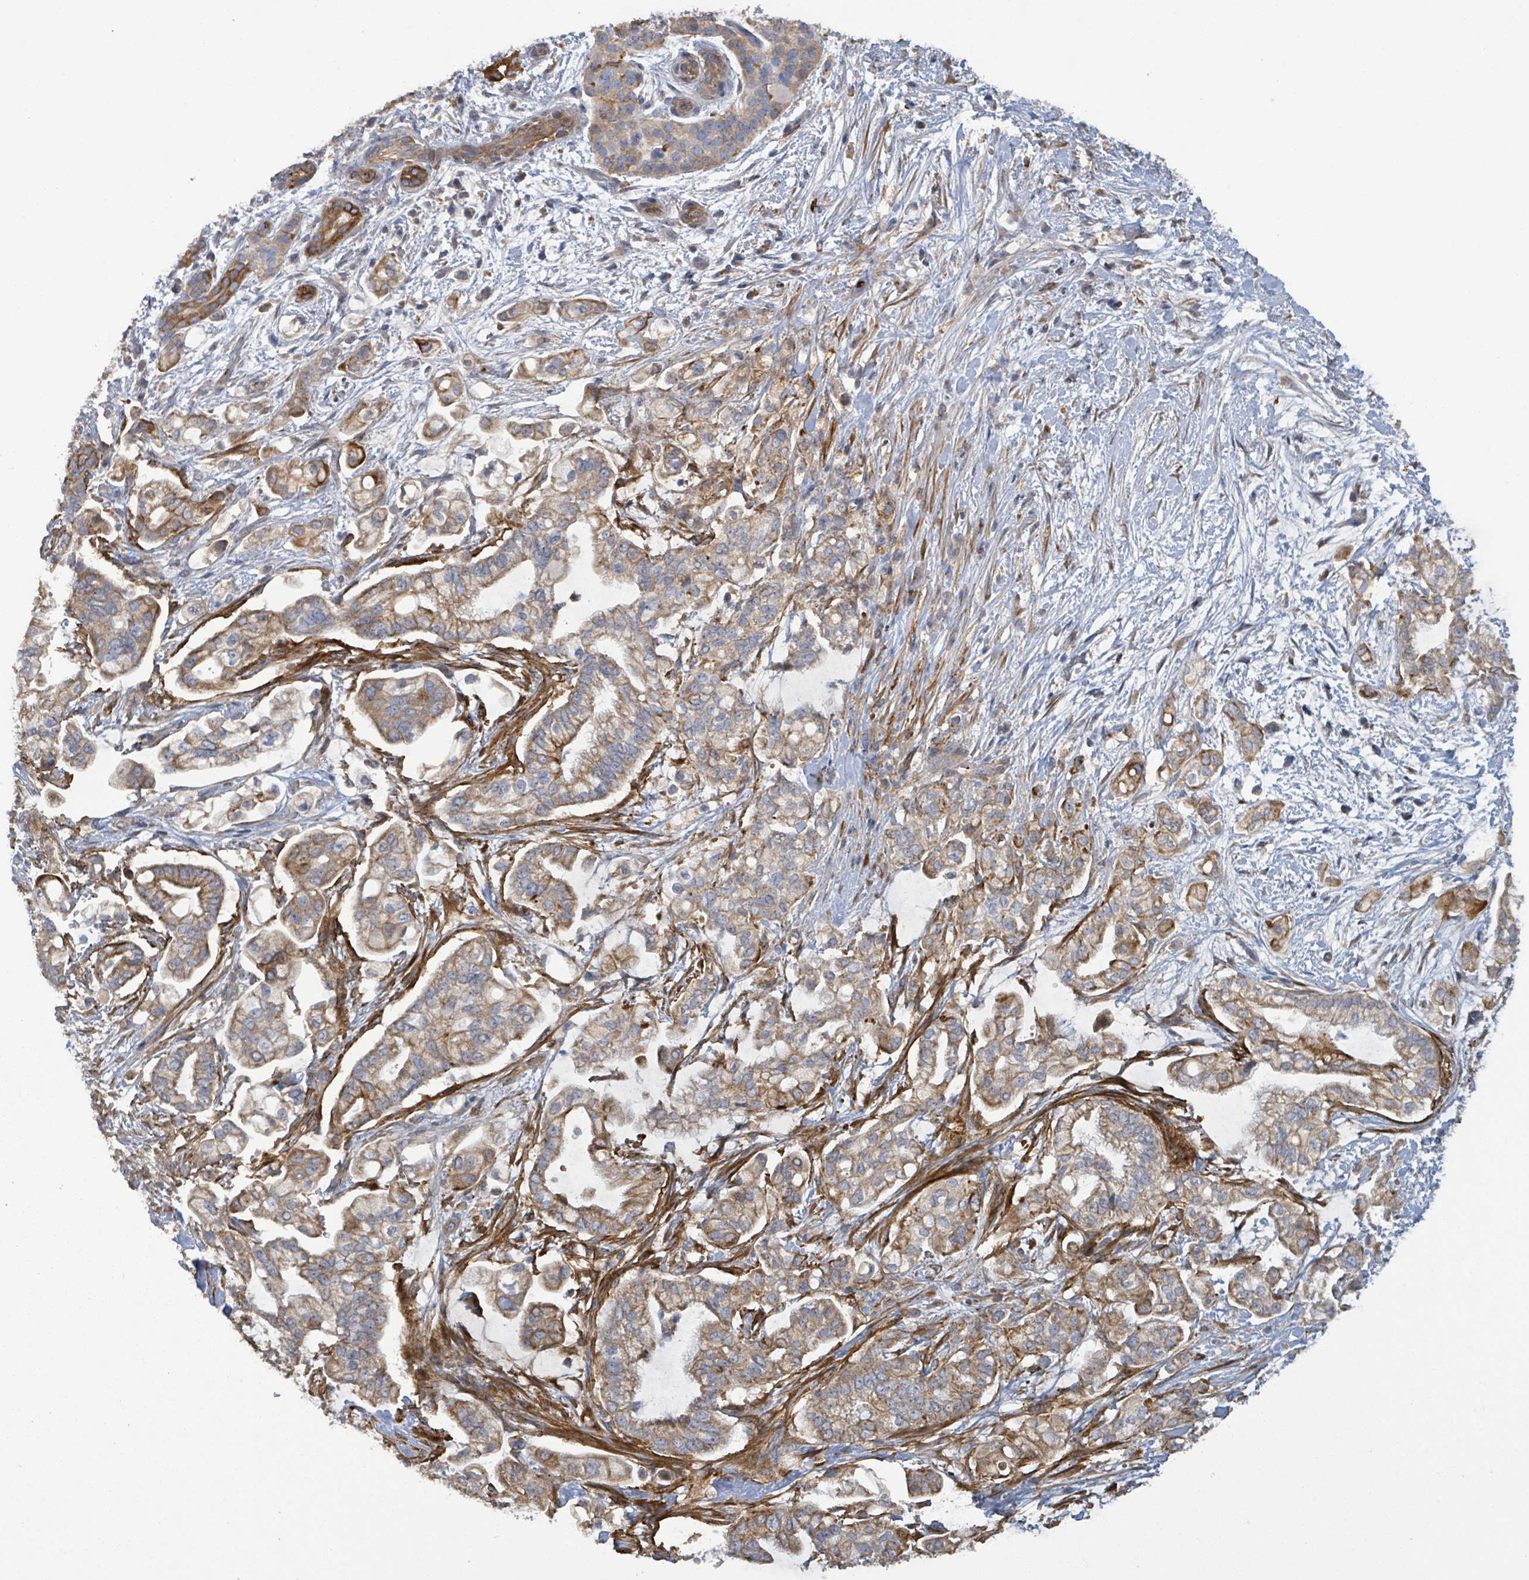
{"staining": {"intensity": "moderate", "quantity": ">75%", "location": "cytoplasmic/membranous"}, "tissue": "pancreatic cancer", "cell_type": "Tumor cells", "image_type": "cancer", "snomed": [{"axis": "morphology", "description": "Adenocarcinoma, NOS"}, {"axis": "topography", "description": "Pancreas"}], "caption": "This histopathology image demonstrates immunohistochemistry (IHC) staining of adenocarcinoma (pancreatic), with medium moderate cytoplasmic/membranous expression in about >75% of tumor cells.", "gene": "PLAAT1", "patient": {"sex": "female", "age": 69}}